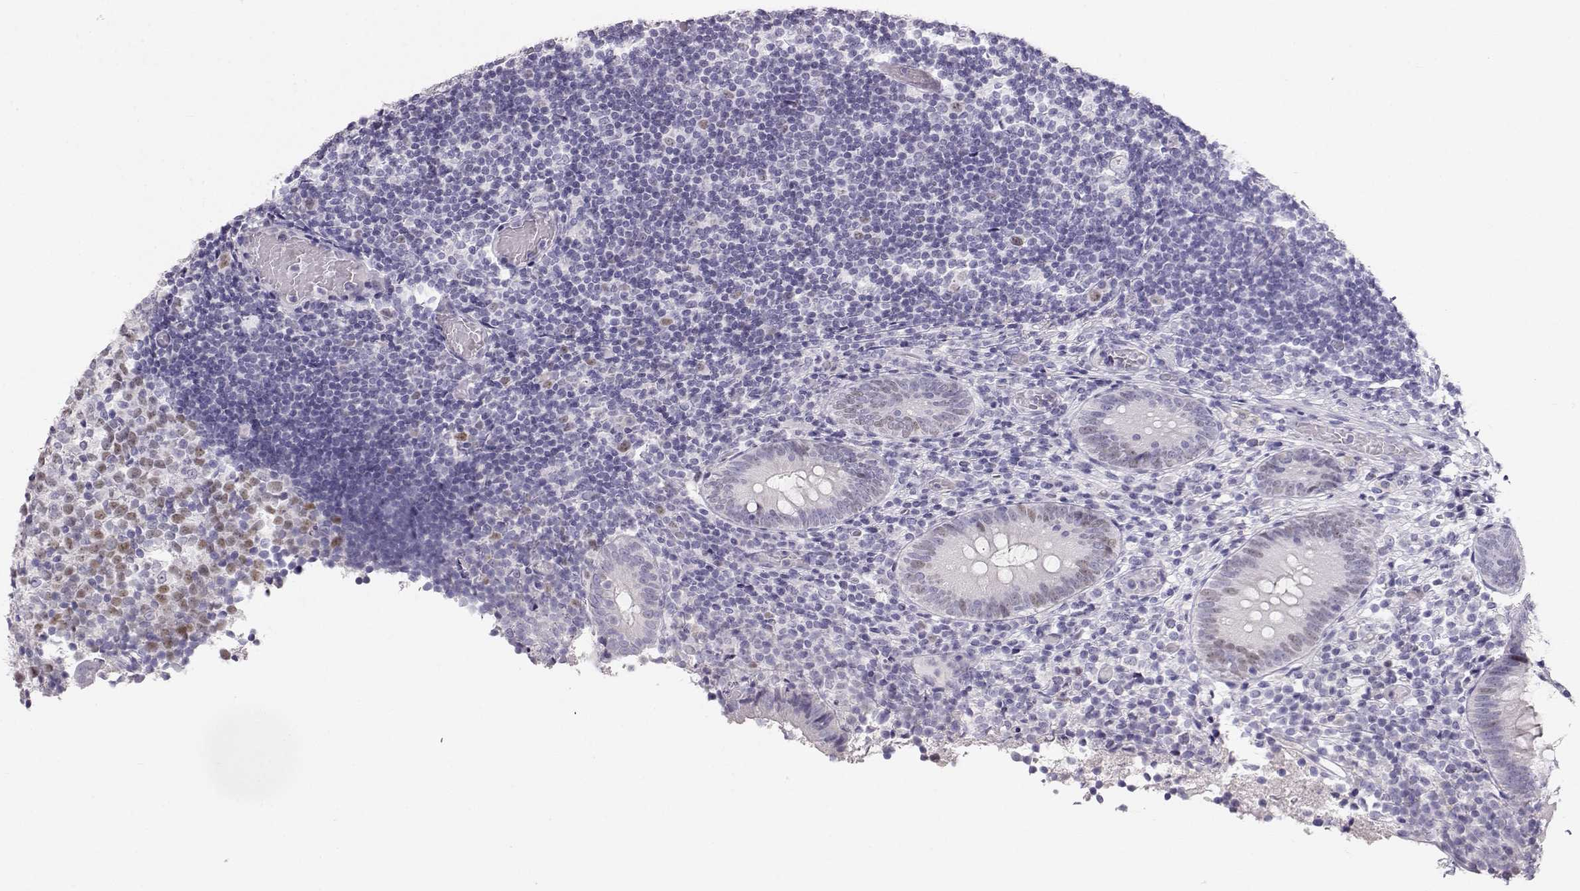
{"staining": {"intensity": "weak", "quantity": "<25%", "location": "nuclear"}, "tissue": "appendix", "cell_type": "Glandular cells", "image_type": "normal", "snomed": [{"axis": "morphology", "description": "Normal tissue, NOS"}, {"axis": "topography", "description": "Appendix"}], "caption": "Immunohistochemistry (IHC) histopathology image of unremarkable human appendix stained for a protein (brown), which exhibits no positivity in glandular cells. (DAB IHC, high magnification).", "gene": "OPN5", "patient": {"sex": "female", "age": 32}}